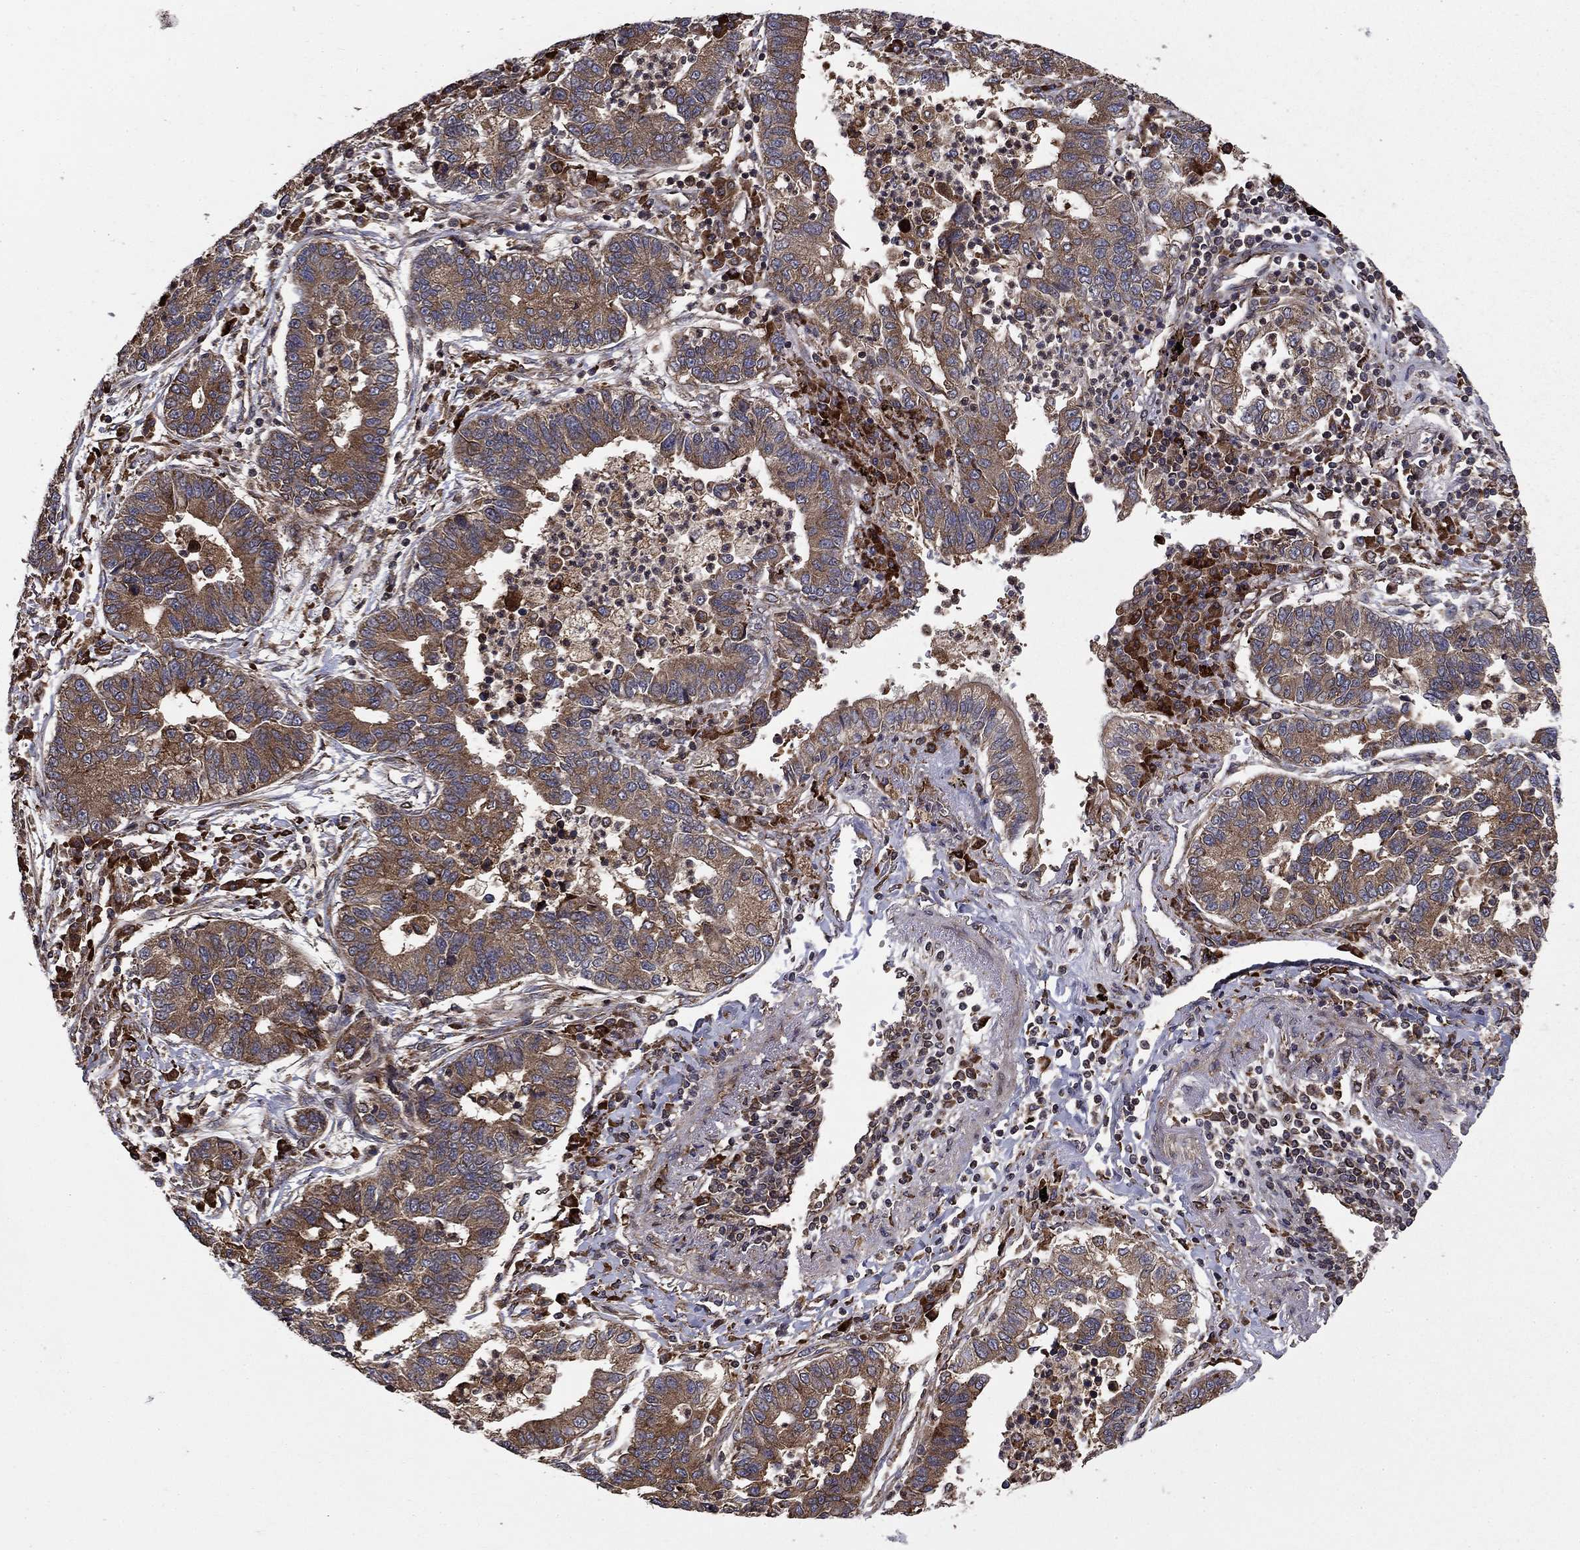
{"staining": {"intensity": "moderate", "quantity": "<25%", "location": "cytoplasmic/membranous"}, "tissue": "lung cancer", "cell_type": "Tumor cells", "image_type": "cancer", "snomed": [{"axis": "morphology", "description": "Adenocarcinoma, NOS"}, {"axis": "topography", "description": "Lung"}], "caption": "This image reveals immunohistochemistry (IHC) staining of human lung cancer (adenocarcinoma), with low moderate cytoplasmic/membranous expression in approximately <25% of tumor cells.", "gene": "BABAM2", "patient": {"sex": "female", "age": 57}}